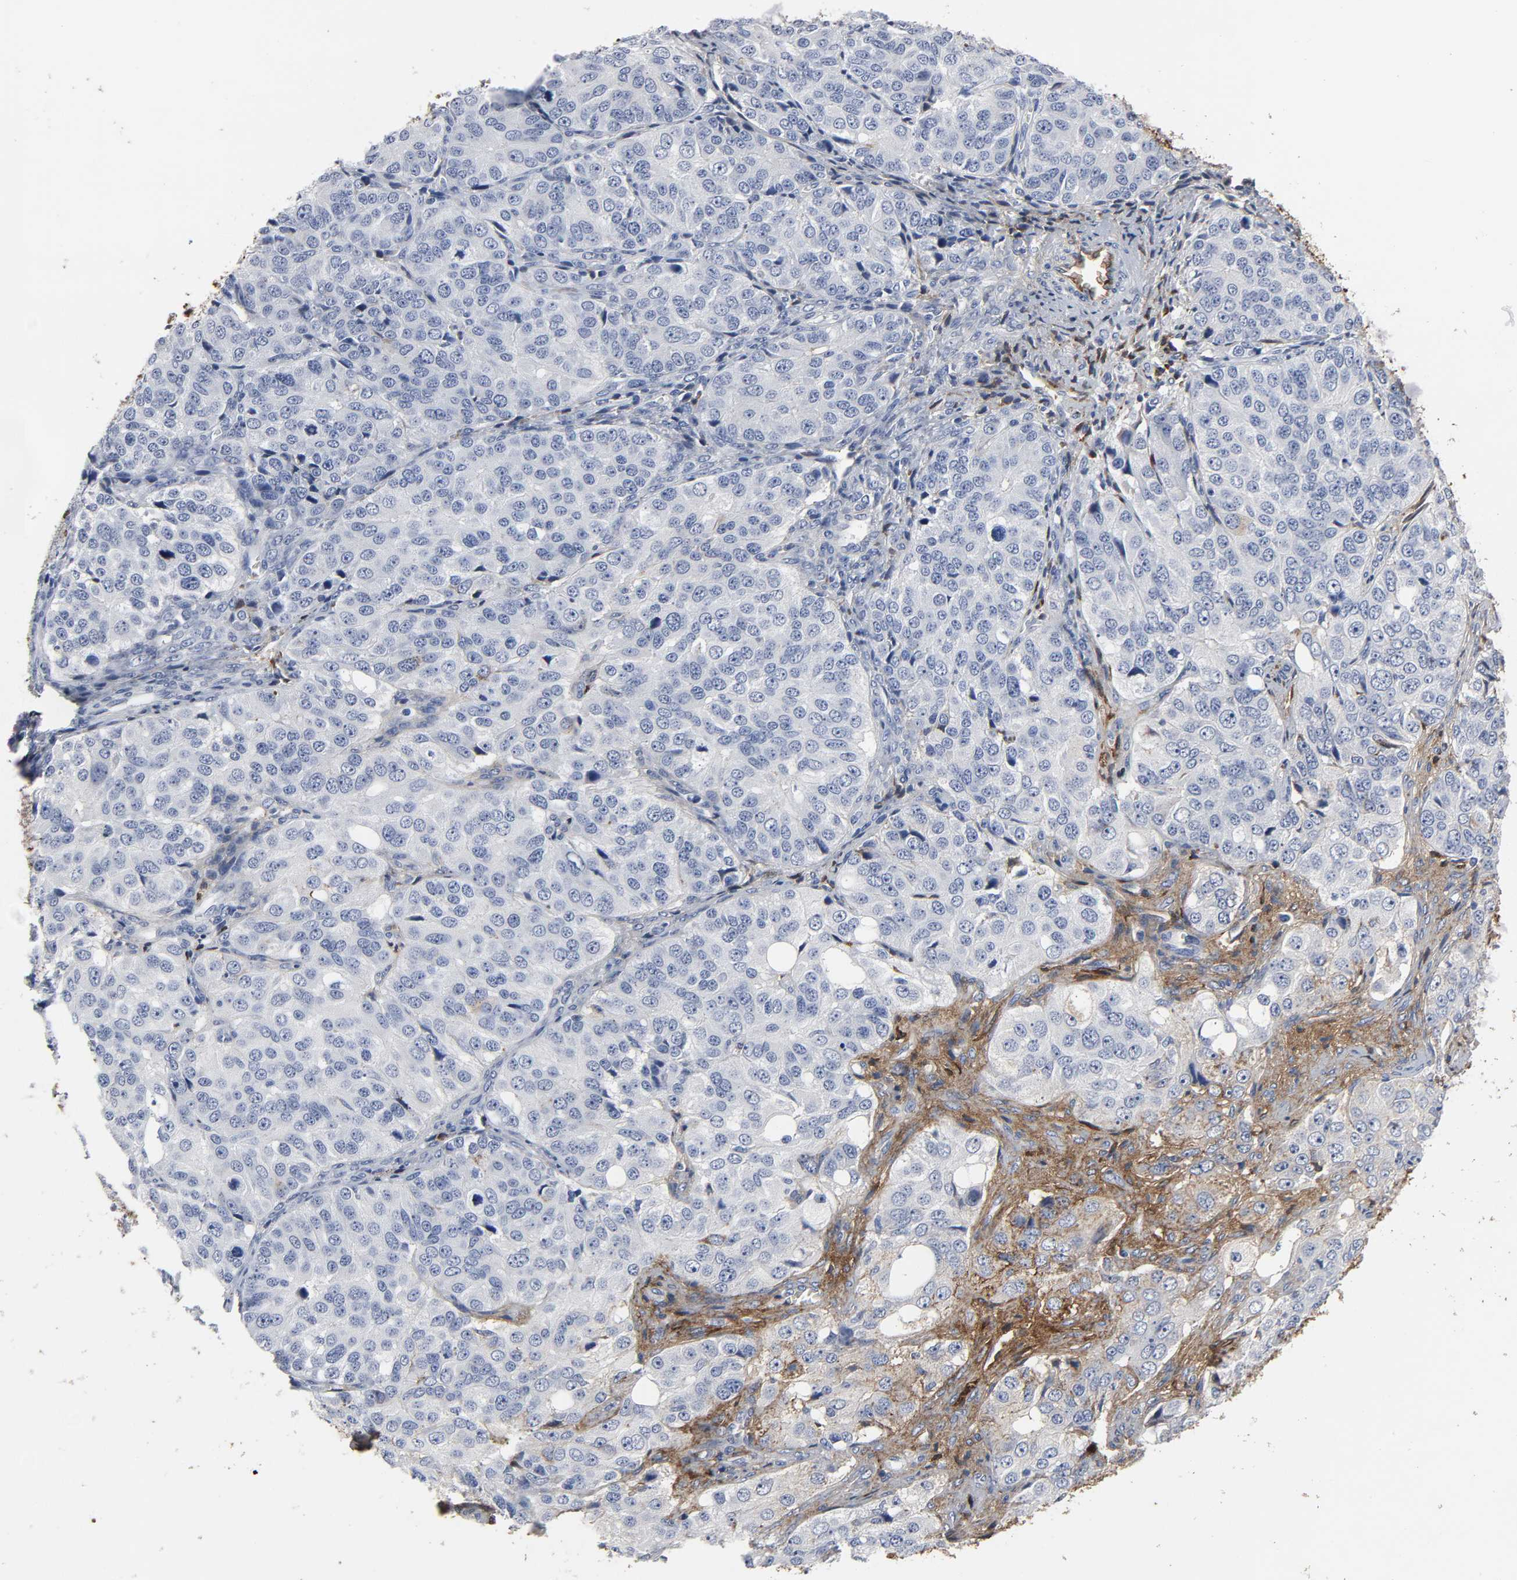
{"staining": {"intensity": "negative", "quantity": "none", "location": "none"}, "tissue": "ovarian cancer", "cell_type": "Tumor cells", "image_type": "cancer", "snomed": [{"axis": "morphology", "description": "Carcinoma, endometroid"}, {"axis": "topography", "description": "Ovary"}], "caption": "Tumor cells are negative for protein expression in human endometroid carcinoma (ovarian).", "gene": "FBLN1", "patient": {"sex": "female", "age": 51}}